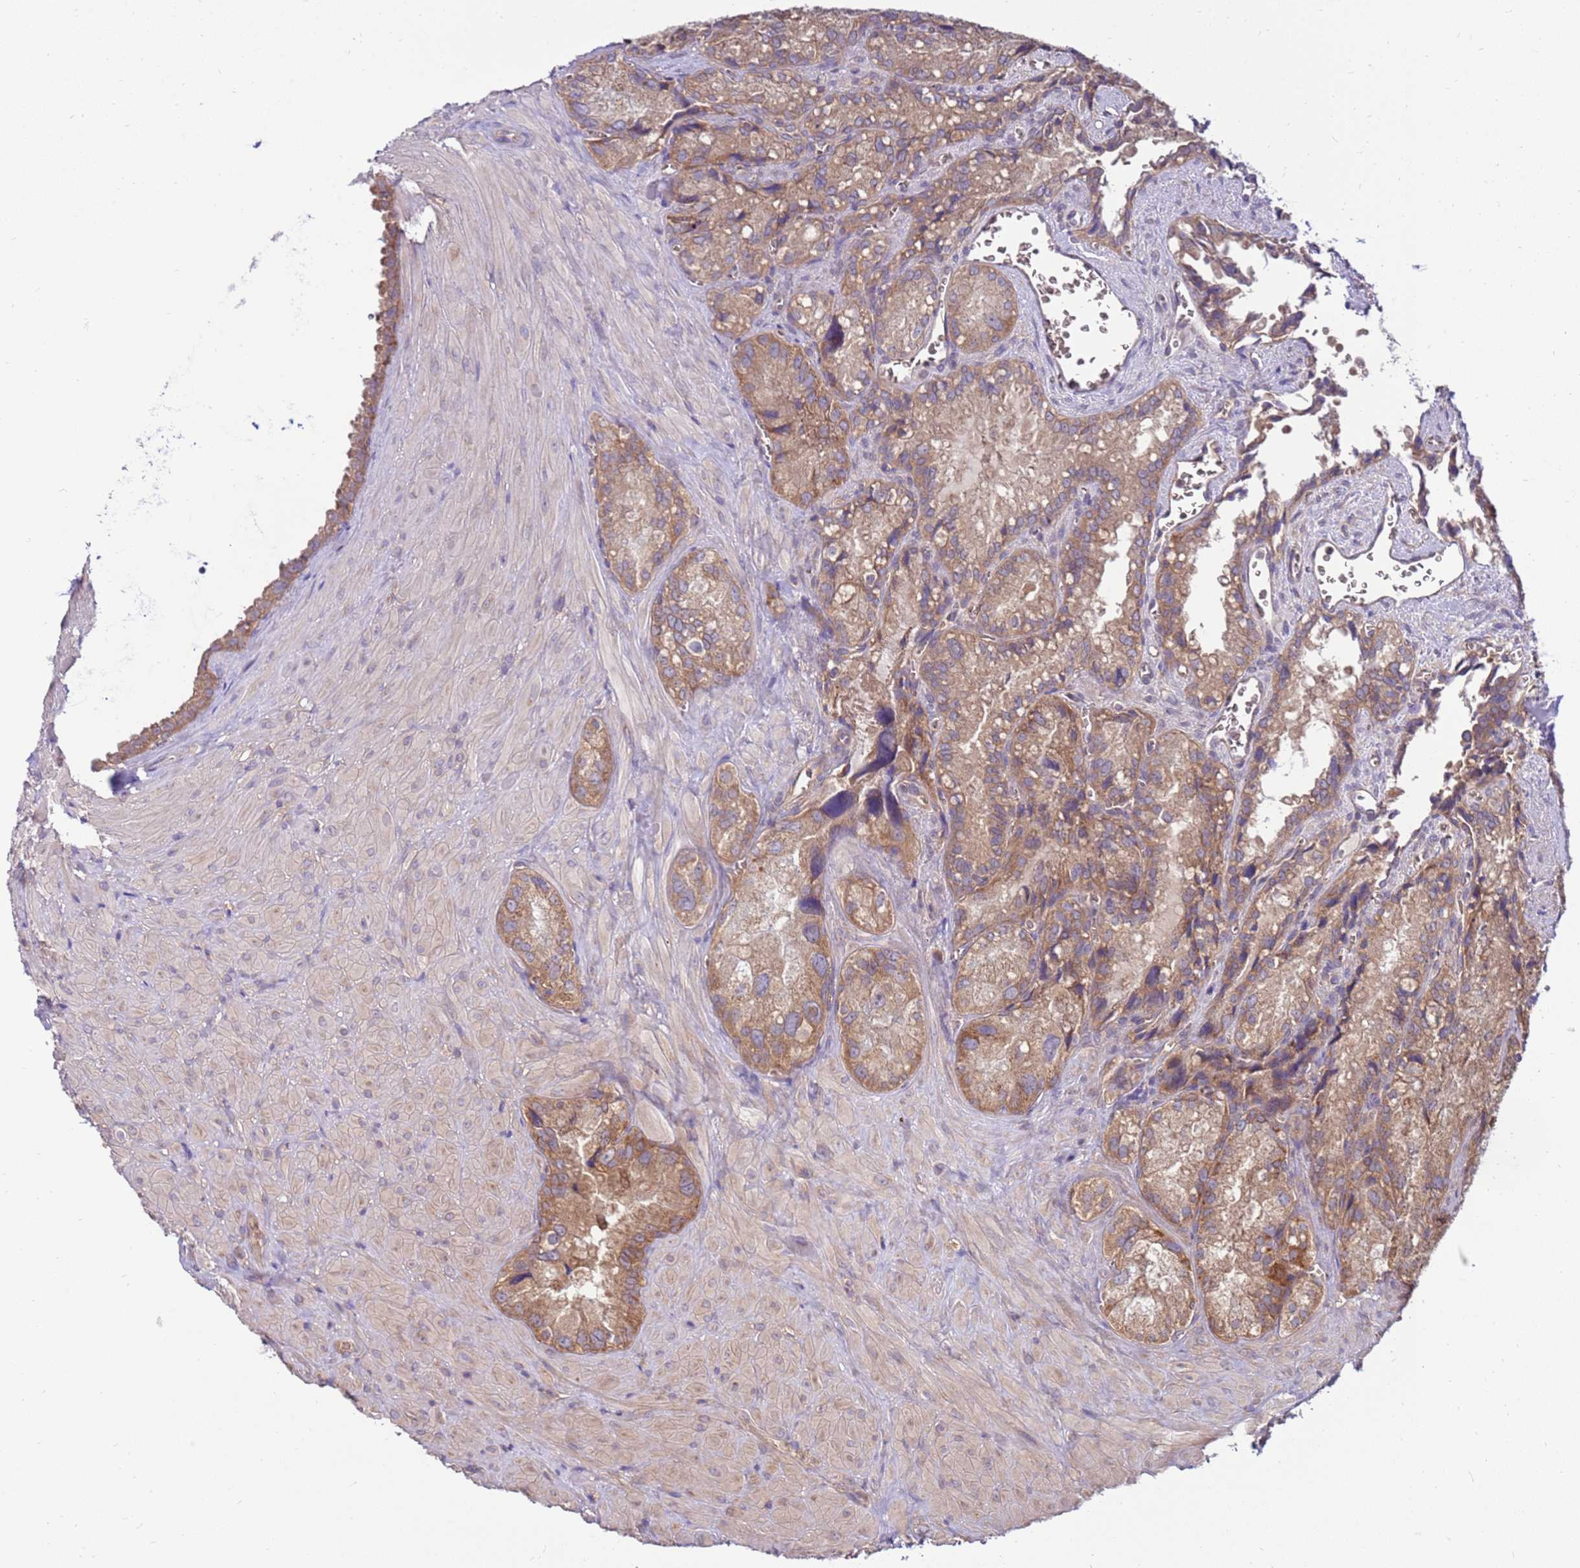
{"staining": {"intensity": "moderate", "quantity": "25%-75%", "location": "cytoplasmic/membranous"}, "tissue": "seminal vesicle", "cell_type": "Glandular cells", "image_type": "normal", "snomed": [{"axis": "morphology", "description": "Normal tissue, NOS"}, {"axis": "topography", "description": "Seminal veicle"}], "caption": "IHC staining of benign seminal vesicle, which demonstrates medium levels of moderate cytoplasmic/membranous expression in about 25%-75% of glandular cells indicating moderate cytoplasmic/membranous protein positivity. The staining was performed using DAB (brown) for protein detection and nuclei were counterstained in hematoxylin (blue).", "gene": "SLC44A5", "patient": {"sex": "male", "age": 62}}